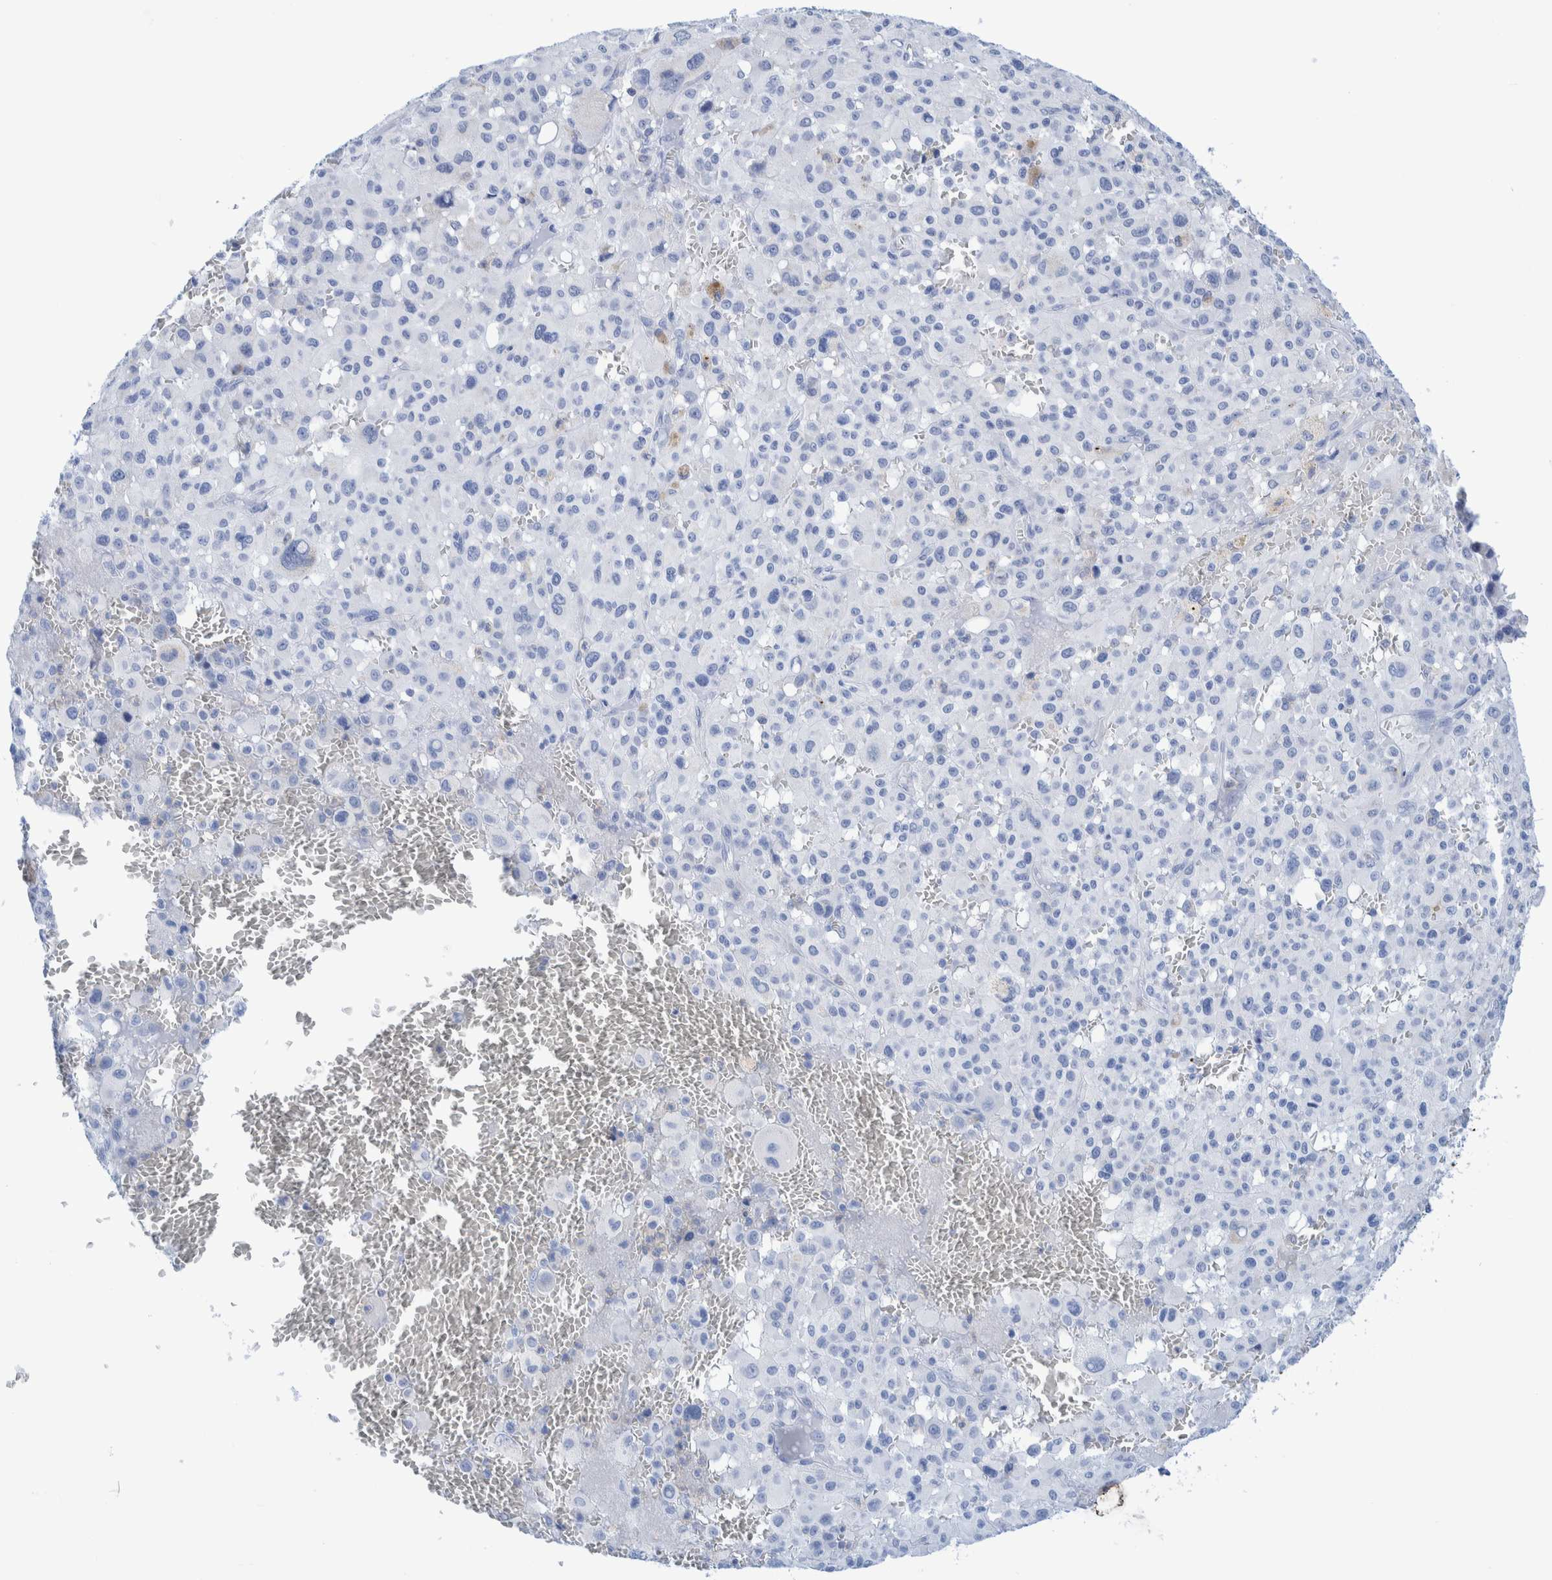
{"staining": {"intensity": "negative", "quantity": "none", "location": "none"}, "tissue": "melanoma", "cell_type": "Tumor cells", "image_type": "cancer", "snomed": [{"axis": "morphology", "description": "Malignant melanoma, Metastatic site"}, {"axis": "topography", "description": "Skin"}], "caption": "Immunohistochemical staining of human malignant melanoma (metastatic site) demonstrates no significant staining in tumor cells.", "gene": "KRT14", "patient": {"sex": "female", "age": 74}}